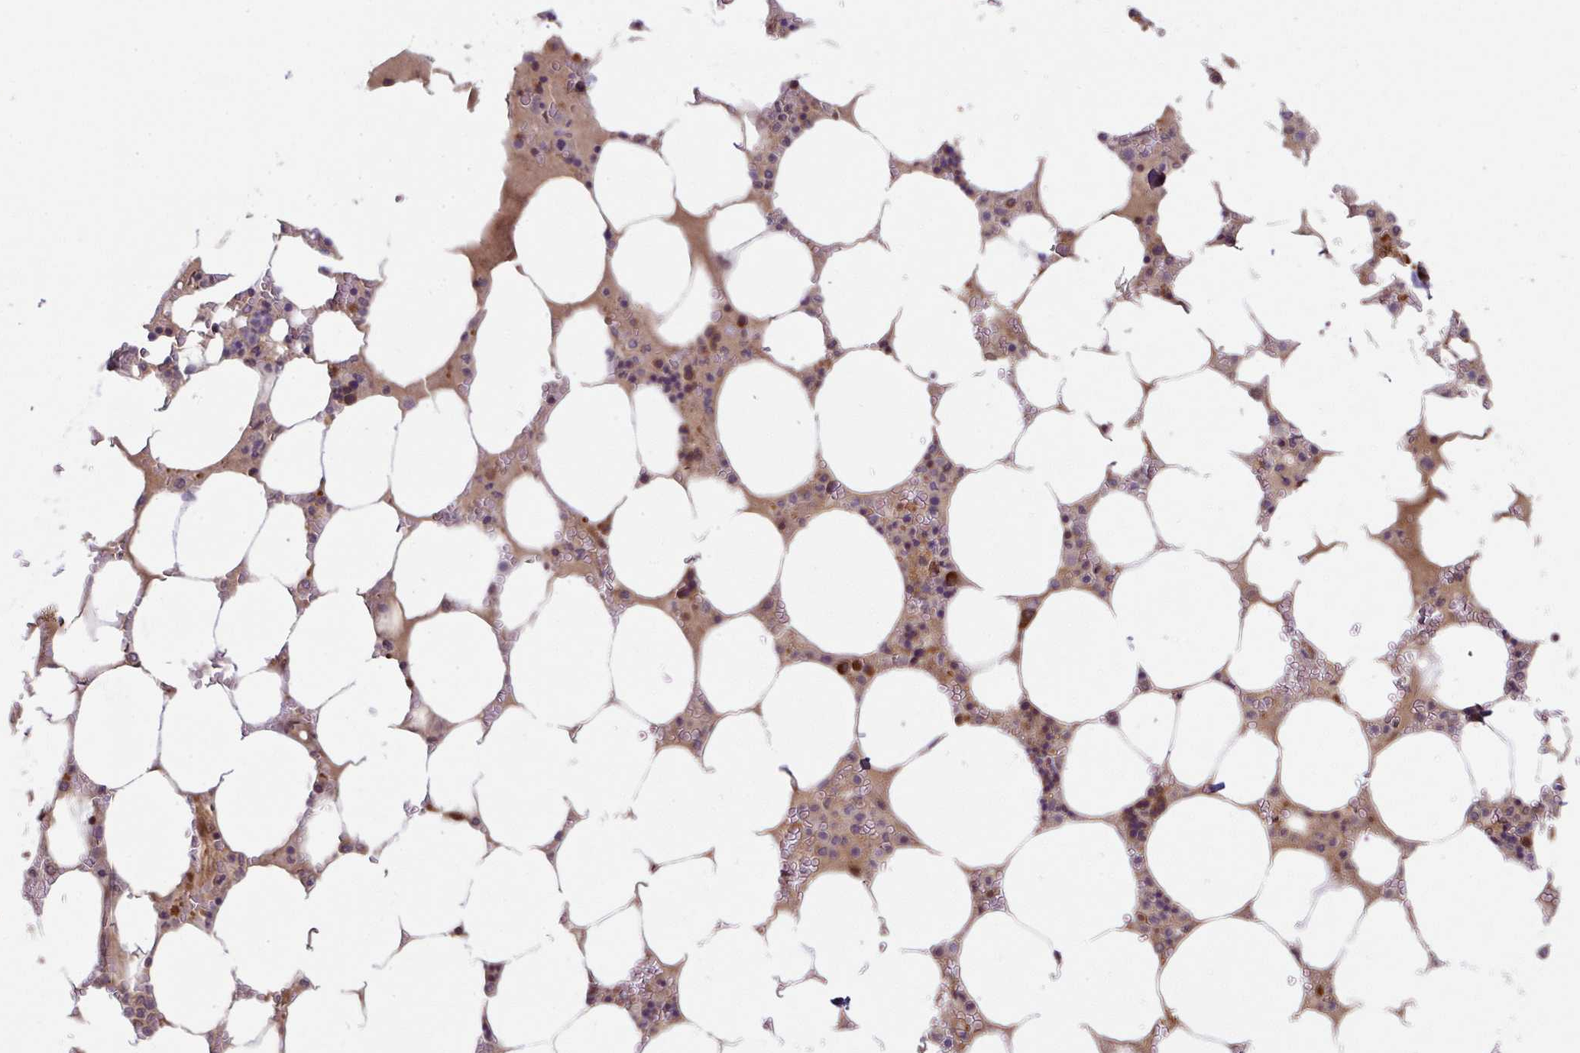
{"staining": {"intensity": "weak", "quantity": "25%-75%", "location": "cytoplasmic/membranous"}, "tissue": "bone marrow", "cell_type": "Hematopoietic cells", "image_type": "normal", "snomed": [{"axis": "morphology", "description": "Normal tissue, NOS"}, {"axis": "topography", "description": "Bone marrow"}], "caption": "Bone marrow stained with DAB IHC exhibits low levels of weak cytoplasmic/membranous positivity in approximately 25%-75% of hematopoietic cells.", "gene": "ST13", "patient": {"sex": "male", "age": 64}}